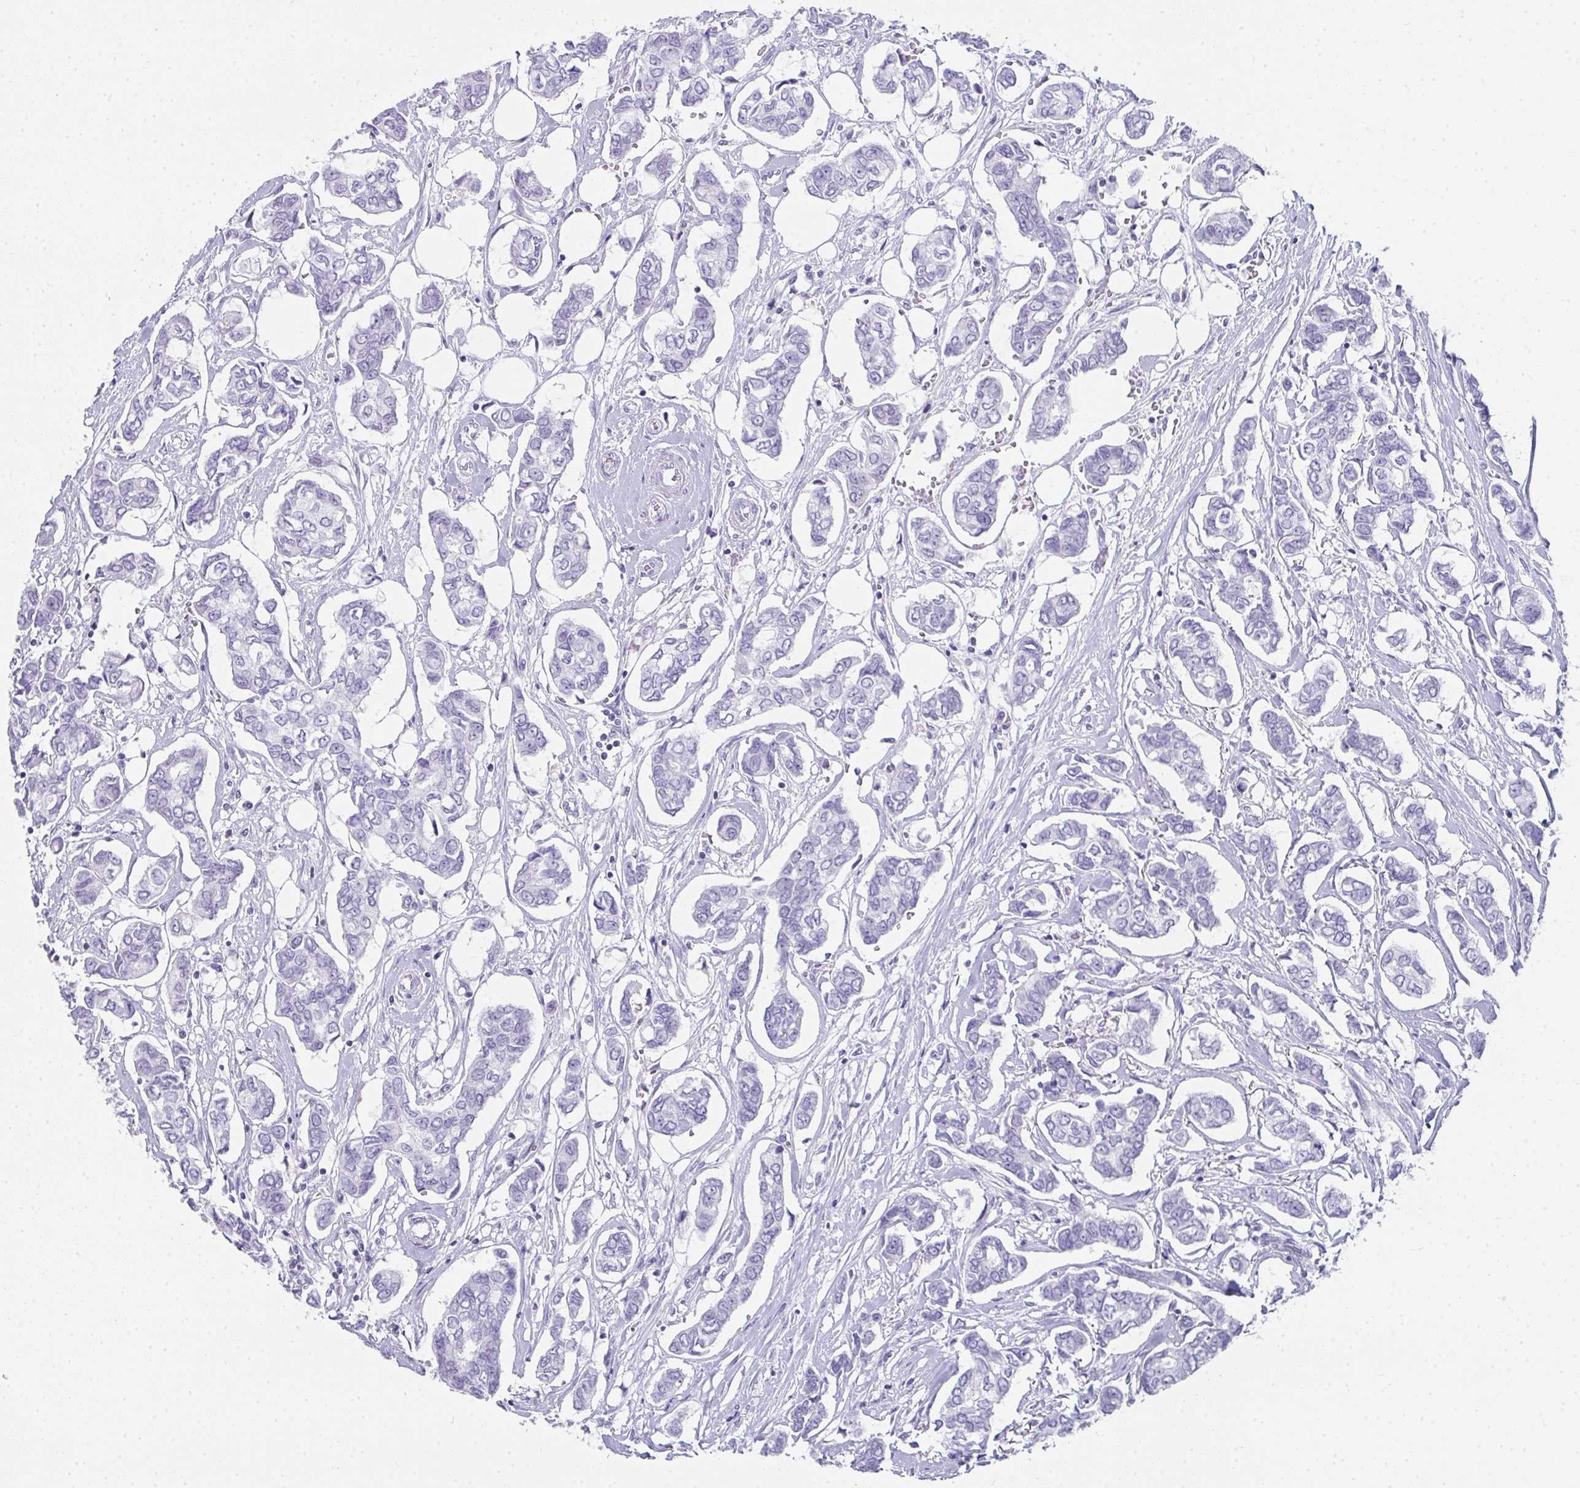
{"staining": {"intensity": "negative", "quantity": "none", "location": "none"}, "tissue": "breast cancer", "cell_type": "Tumor cells", "image_type": "cancer", "snomed": [{"axis": "morphology", "description": "Duct carcinoma"}, {"axis": "topography", "description": "Breast"}], "caption": "A photomicrograph of infiltrating ductal carcinoma (breast) stained for a protein shows no brown staining in tumor cells.", "gene": "RLF", "patient": {"sex": "female", "age": 73}}